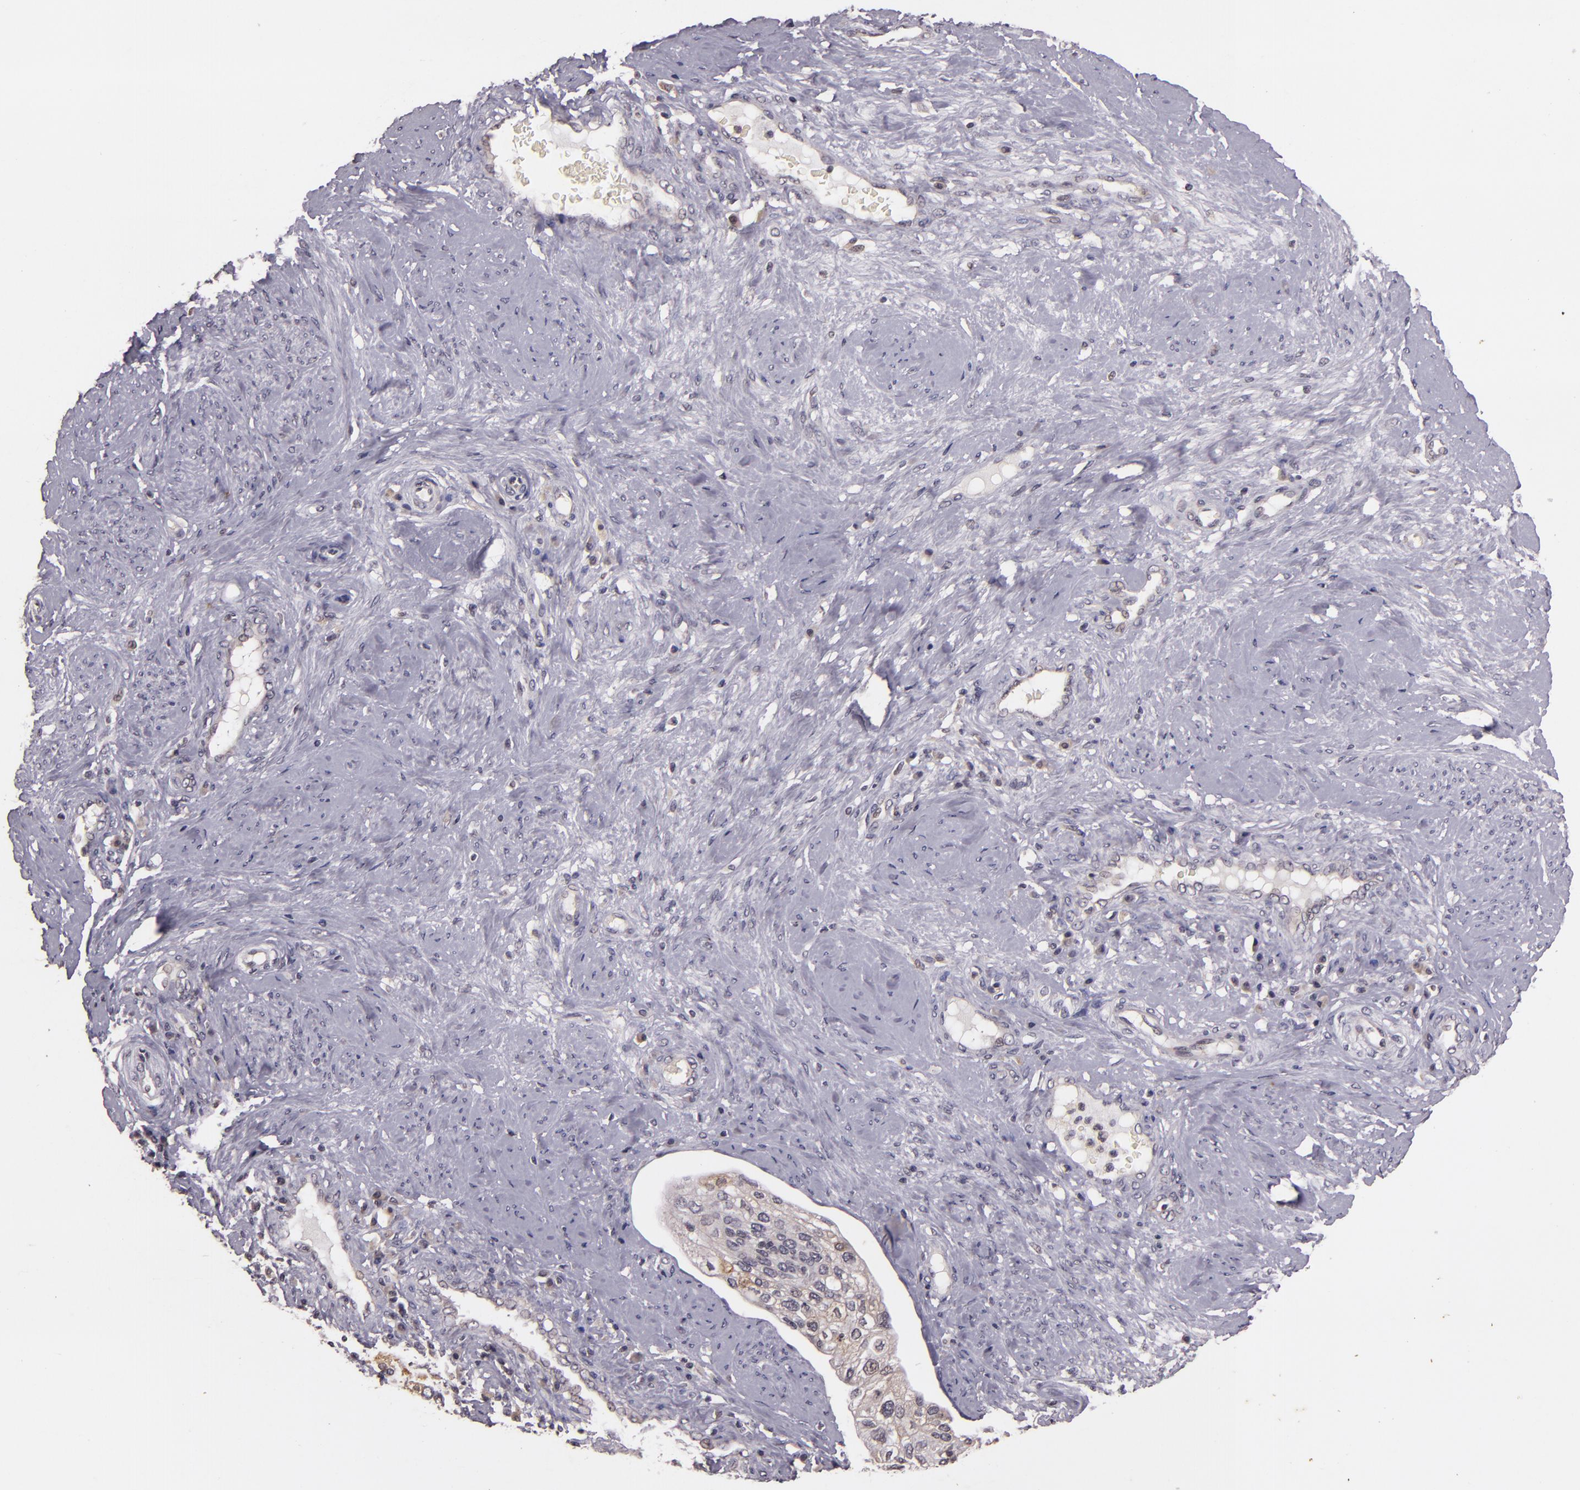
{"staining": {"intensity": "negative", "quantity": "none", "location": "none"}, "tissue": "cervical cancer", "cell_type": "Tumor cells", "image_type": "cancer", "snomed": [{"axis": "morphology", "description": "Squamous cell carcinoma, NOS"}, {"axis": "topography", "description": "Cervix"}], "caption": "IHC of human cervical squamous cell carcinoma exhibits no expression in tumor cells.", "gene": "TFF1", "patient": {"sex": "female", "age": 41}}